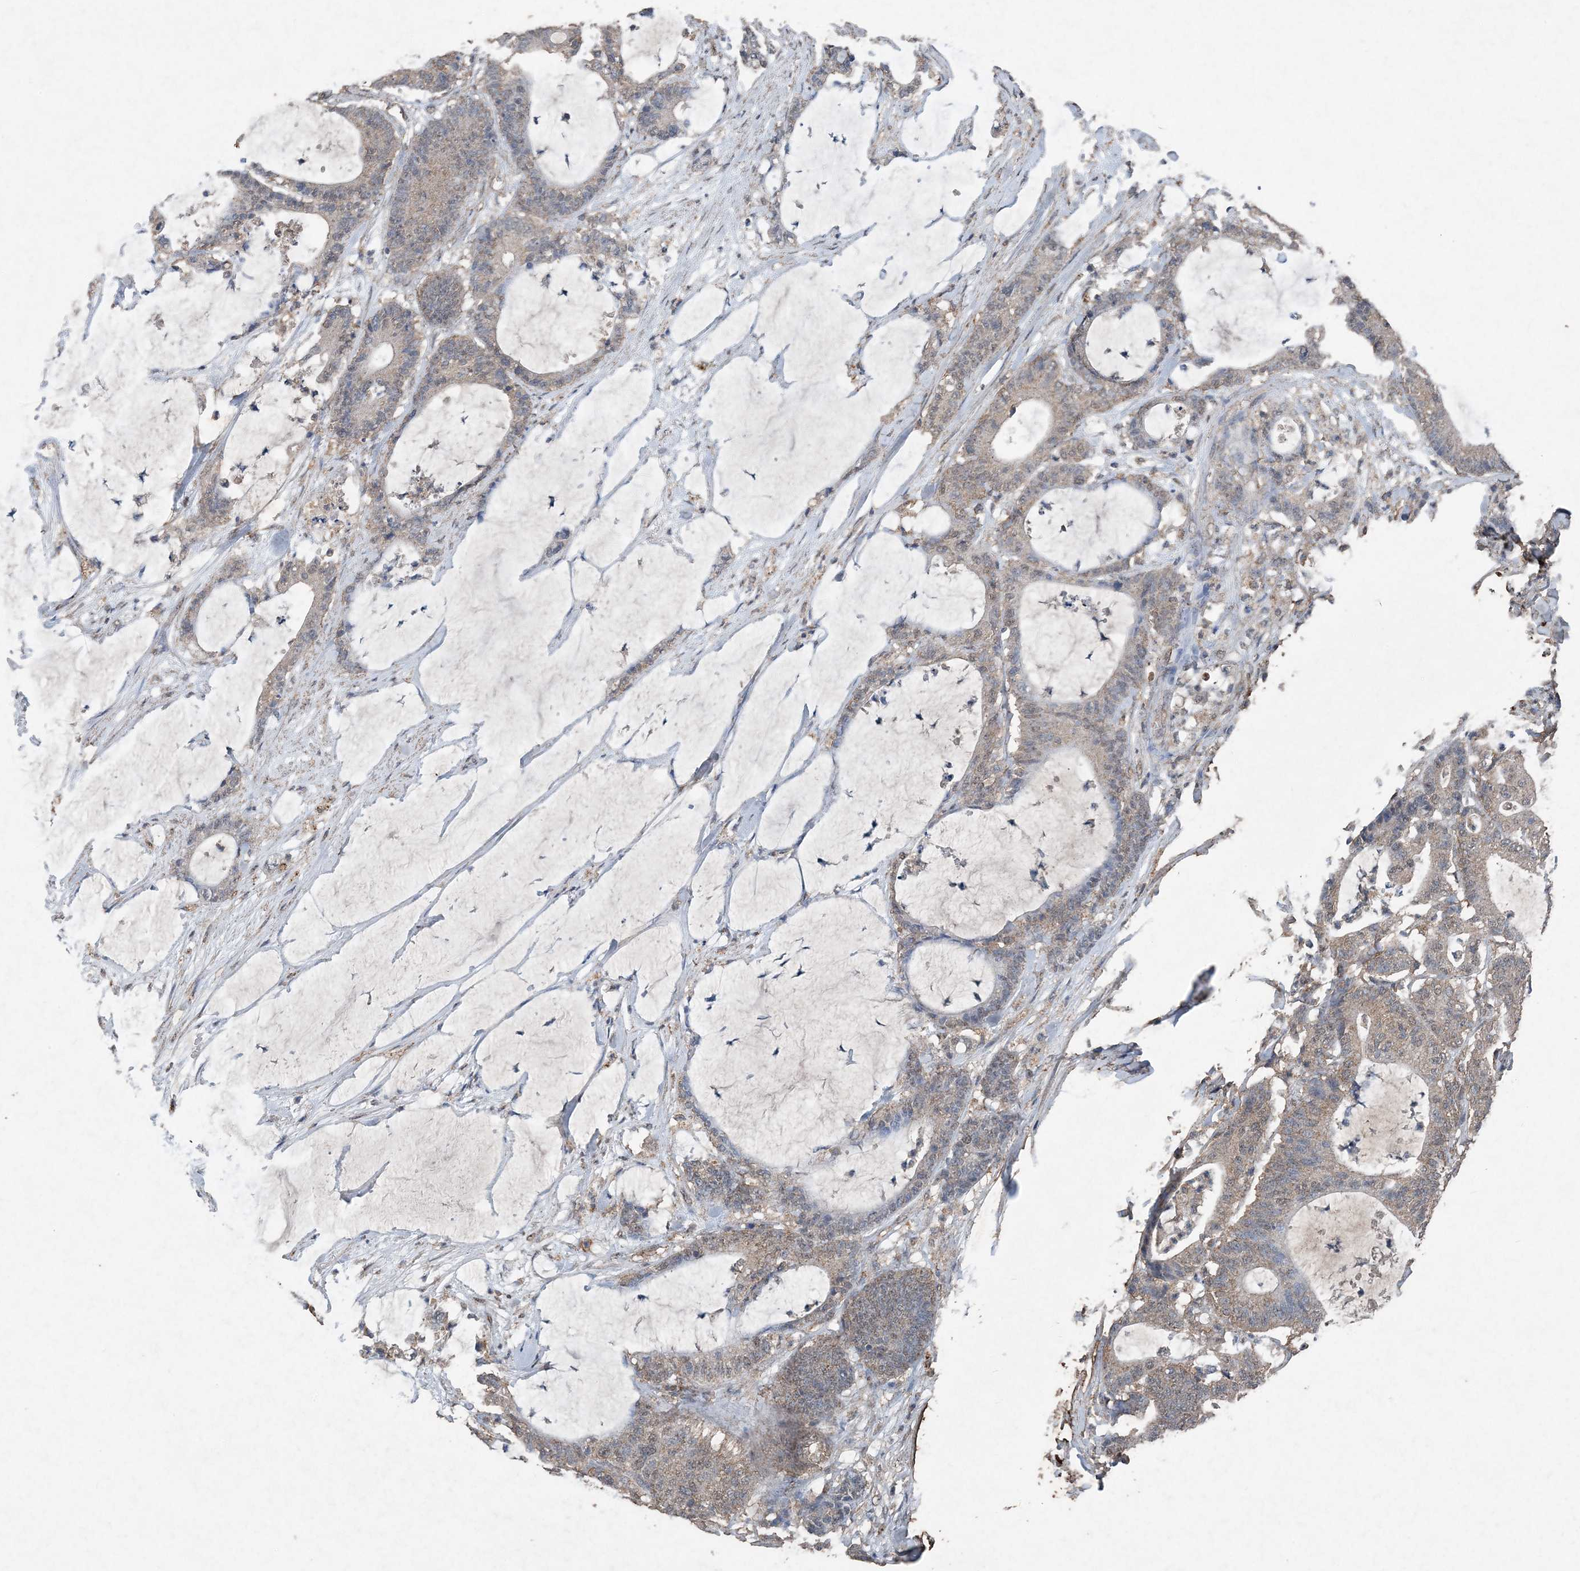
{"staining": {"intensity": "moderate", "quantity": ">75%", "location": "cytoplasmic/membranous"}, "tissue": "colorectal cancer", "cell_type": "Tumor cells", "image_type": "cancer", "snomed": [{"axis": "morphology", "description": "Adenocarcinoma, NOS"}, {"axis": "topography", "description": "Colon"}], "caption": "A photomicrograph of colorectal cancer (adenocarcinoma) stained for a protein reveals moderate cytoplasmic/membranous brown staining in tumor cells. Ihc stains the protein in brown and the nuclei are stained blue.", "gene": "FCN3", "patient": {"sex": "female", "age": 84}}